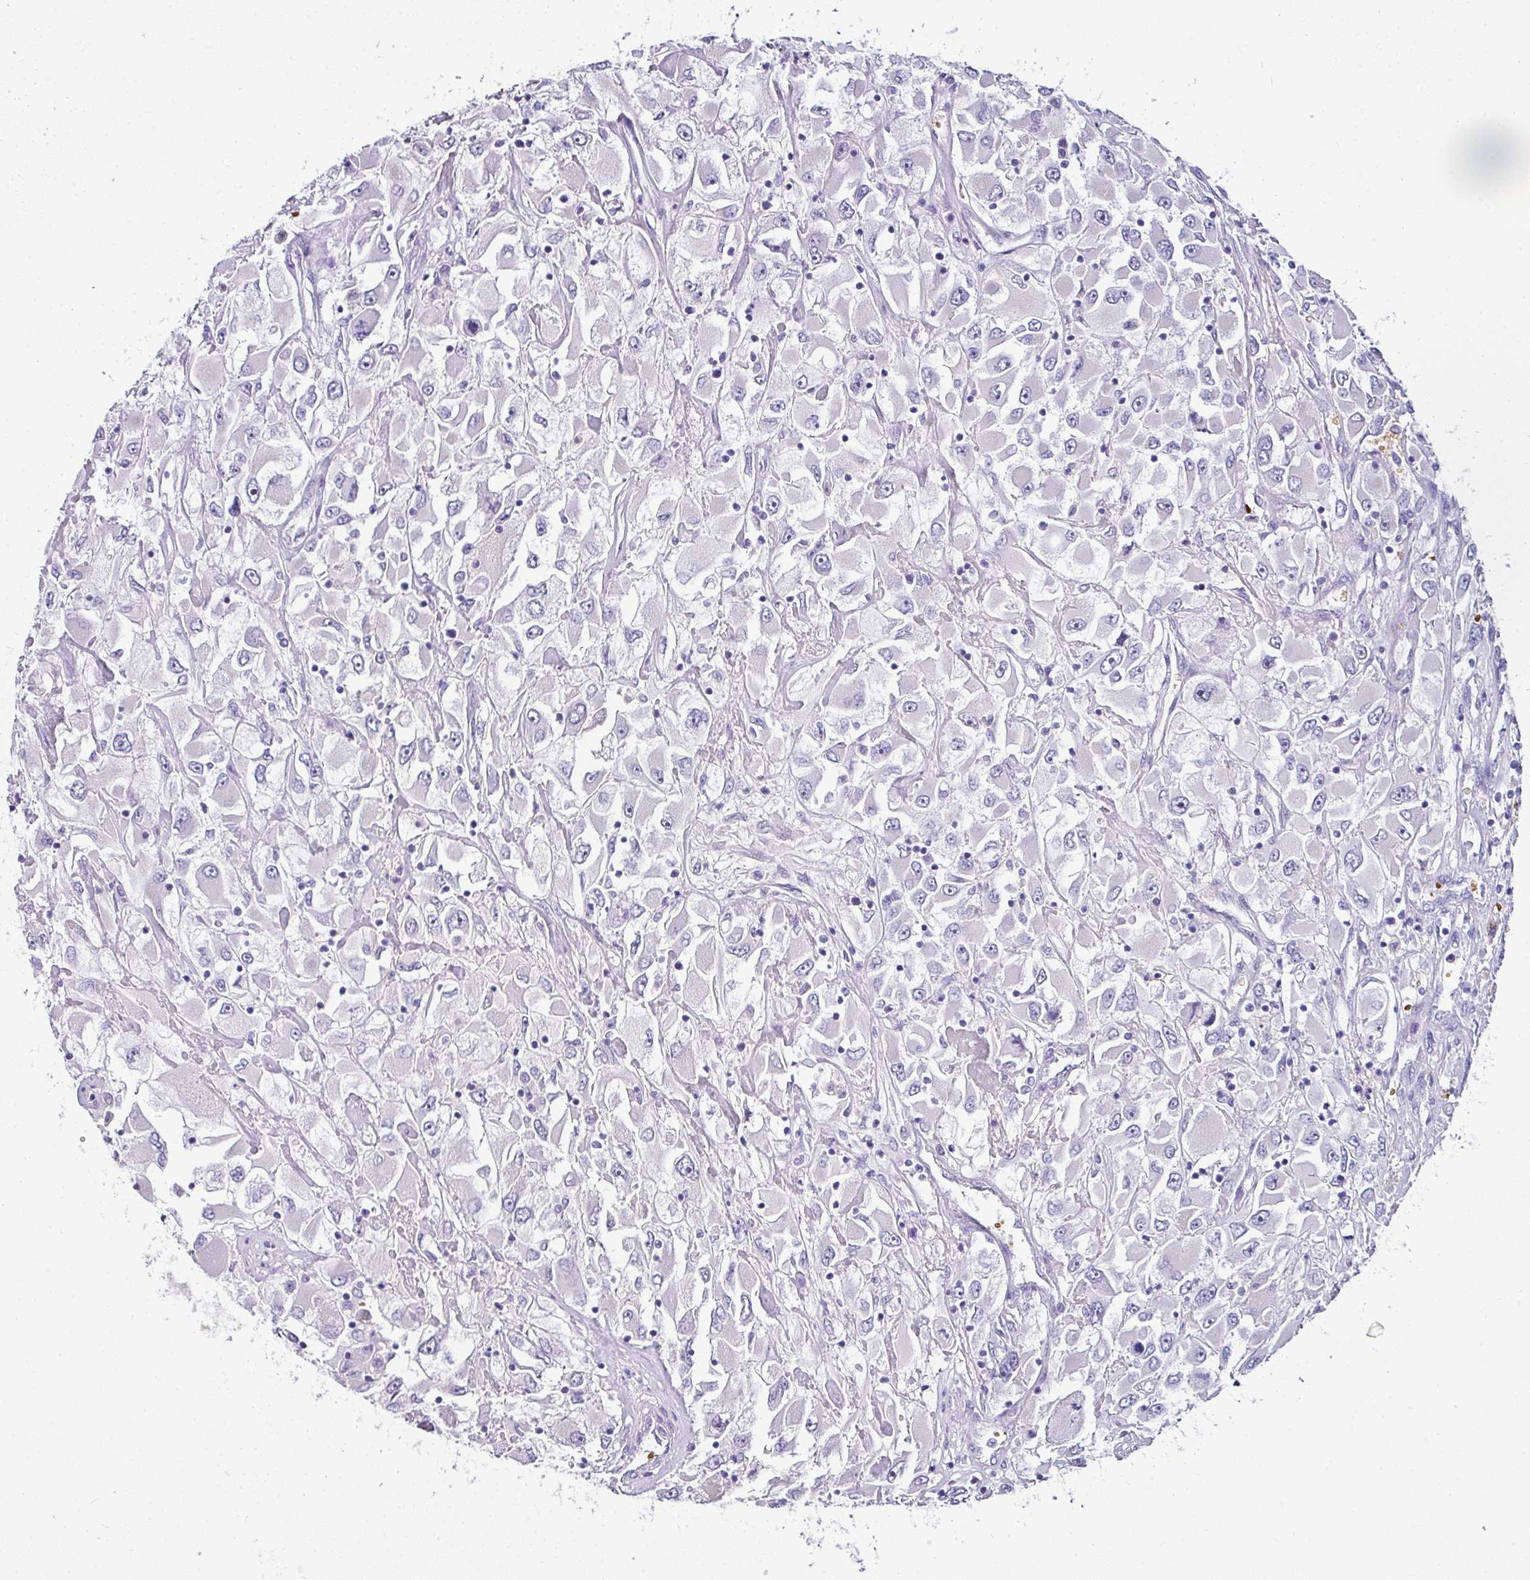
{"staining": {"intensity": "negative", "quantity": "none", "location": "none"}, "tissue": "renal cancer", "cell_type": "Tumor cells", "image_type": "cancer", "snomed": [{"axis": "morphology", "description": "Adenocarcinoma, NOS"}, {"axis": "topography", "description": "Kidney"}], "caption": "Histopathology image shows no protein staining in tumor cells of renal adenocarcinoma tissue.", "gene": "NAPSA", "patient": {"sex": "female", "age": 52}}